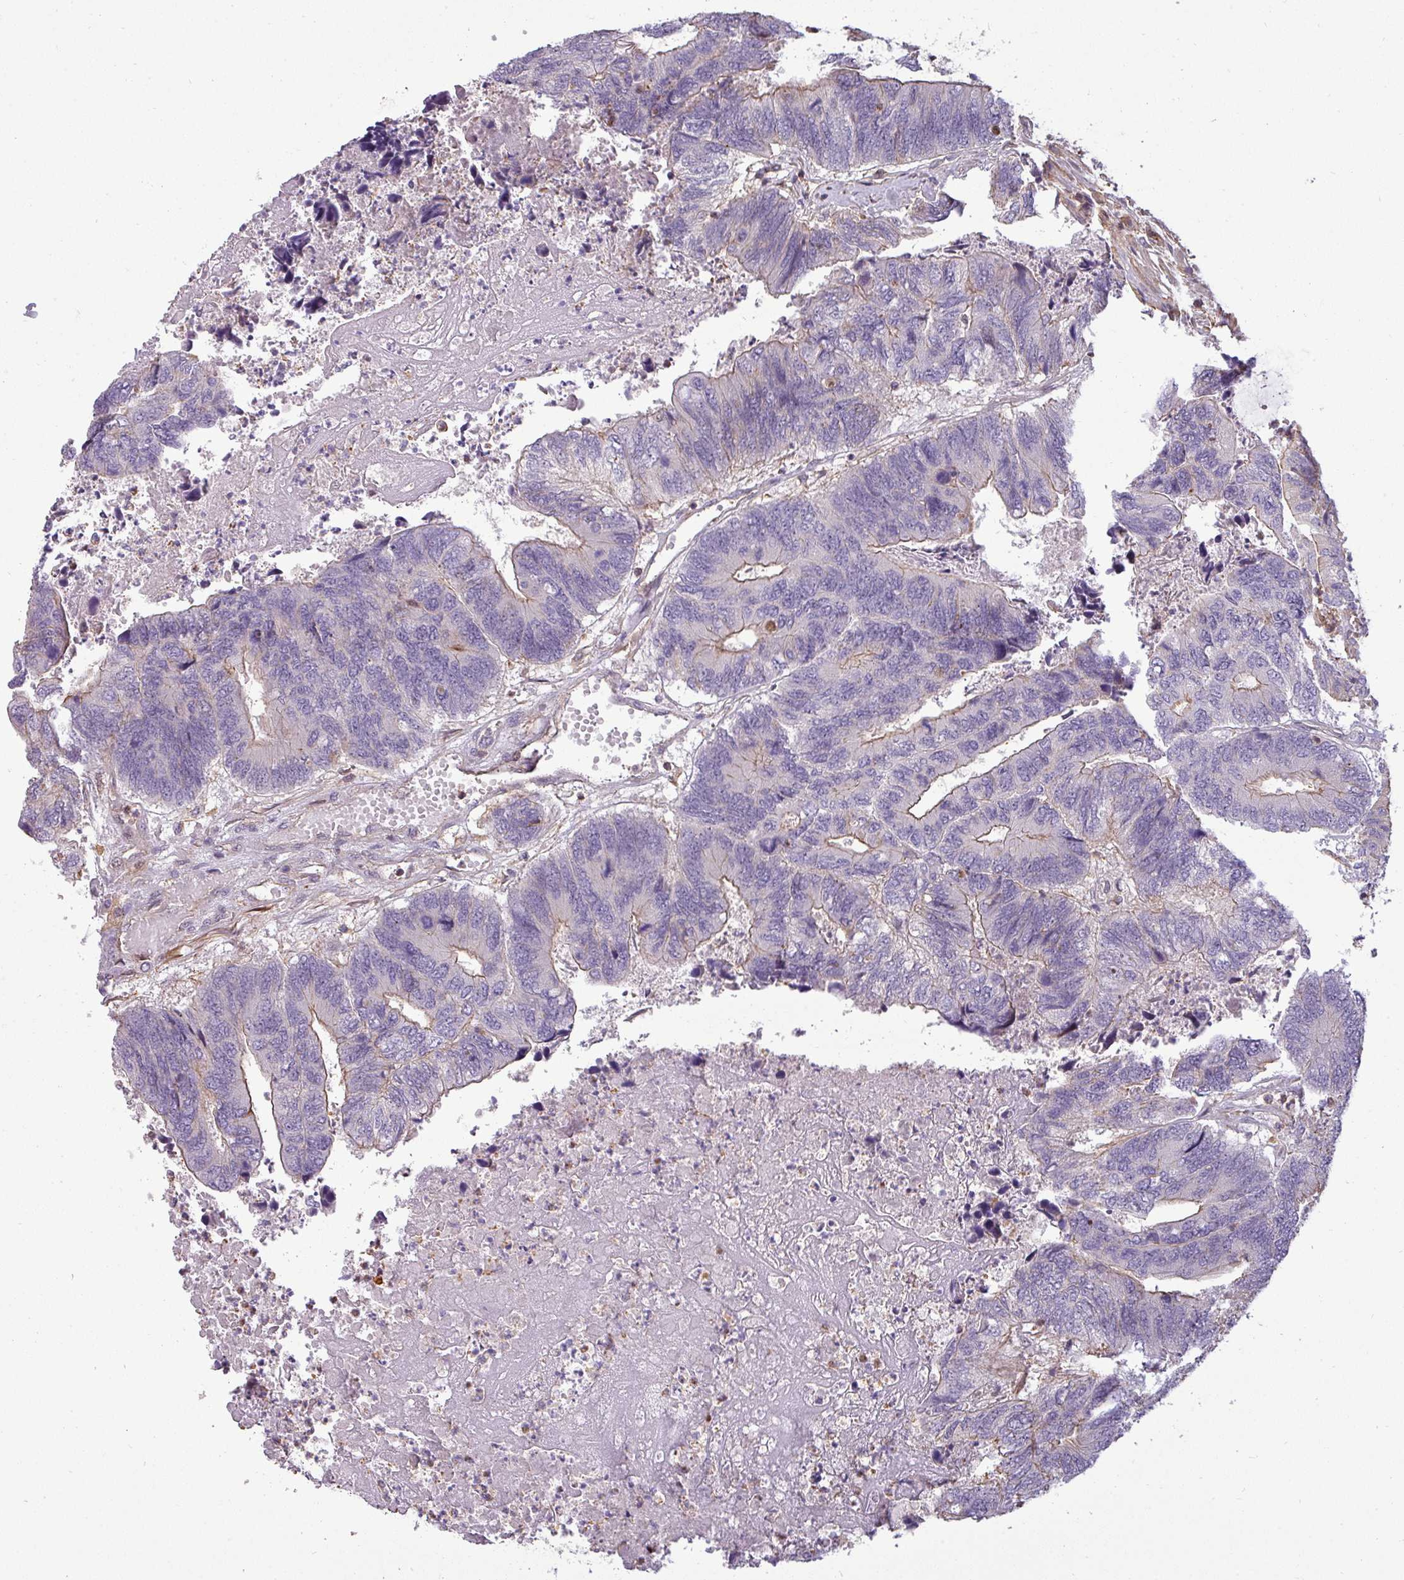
{"staining": {"intensity": "moderate", "quantity": "<25%", "location": "cytoplasmic/membranous"}, "tissue": "colorectal cancer", "cell_type": "Tumor cells", "image_type": "cancer", "snomed": [{"axis": "morphology", "description": "Adenocarcinoma, NOS"}, {"axis": "topography", "description": "Colon"}], "caption": "Protein expression by IHC demonstrates moderate cytoplasmic/membranous staining in approximately <25% of tumor cells in colorectal cancer.", "gene": "ZNF835", "patient": {"sex": "female", "age": 67}}